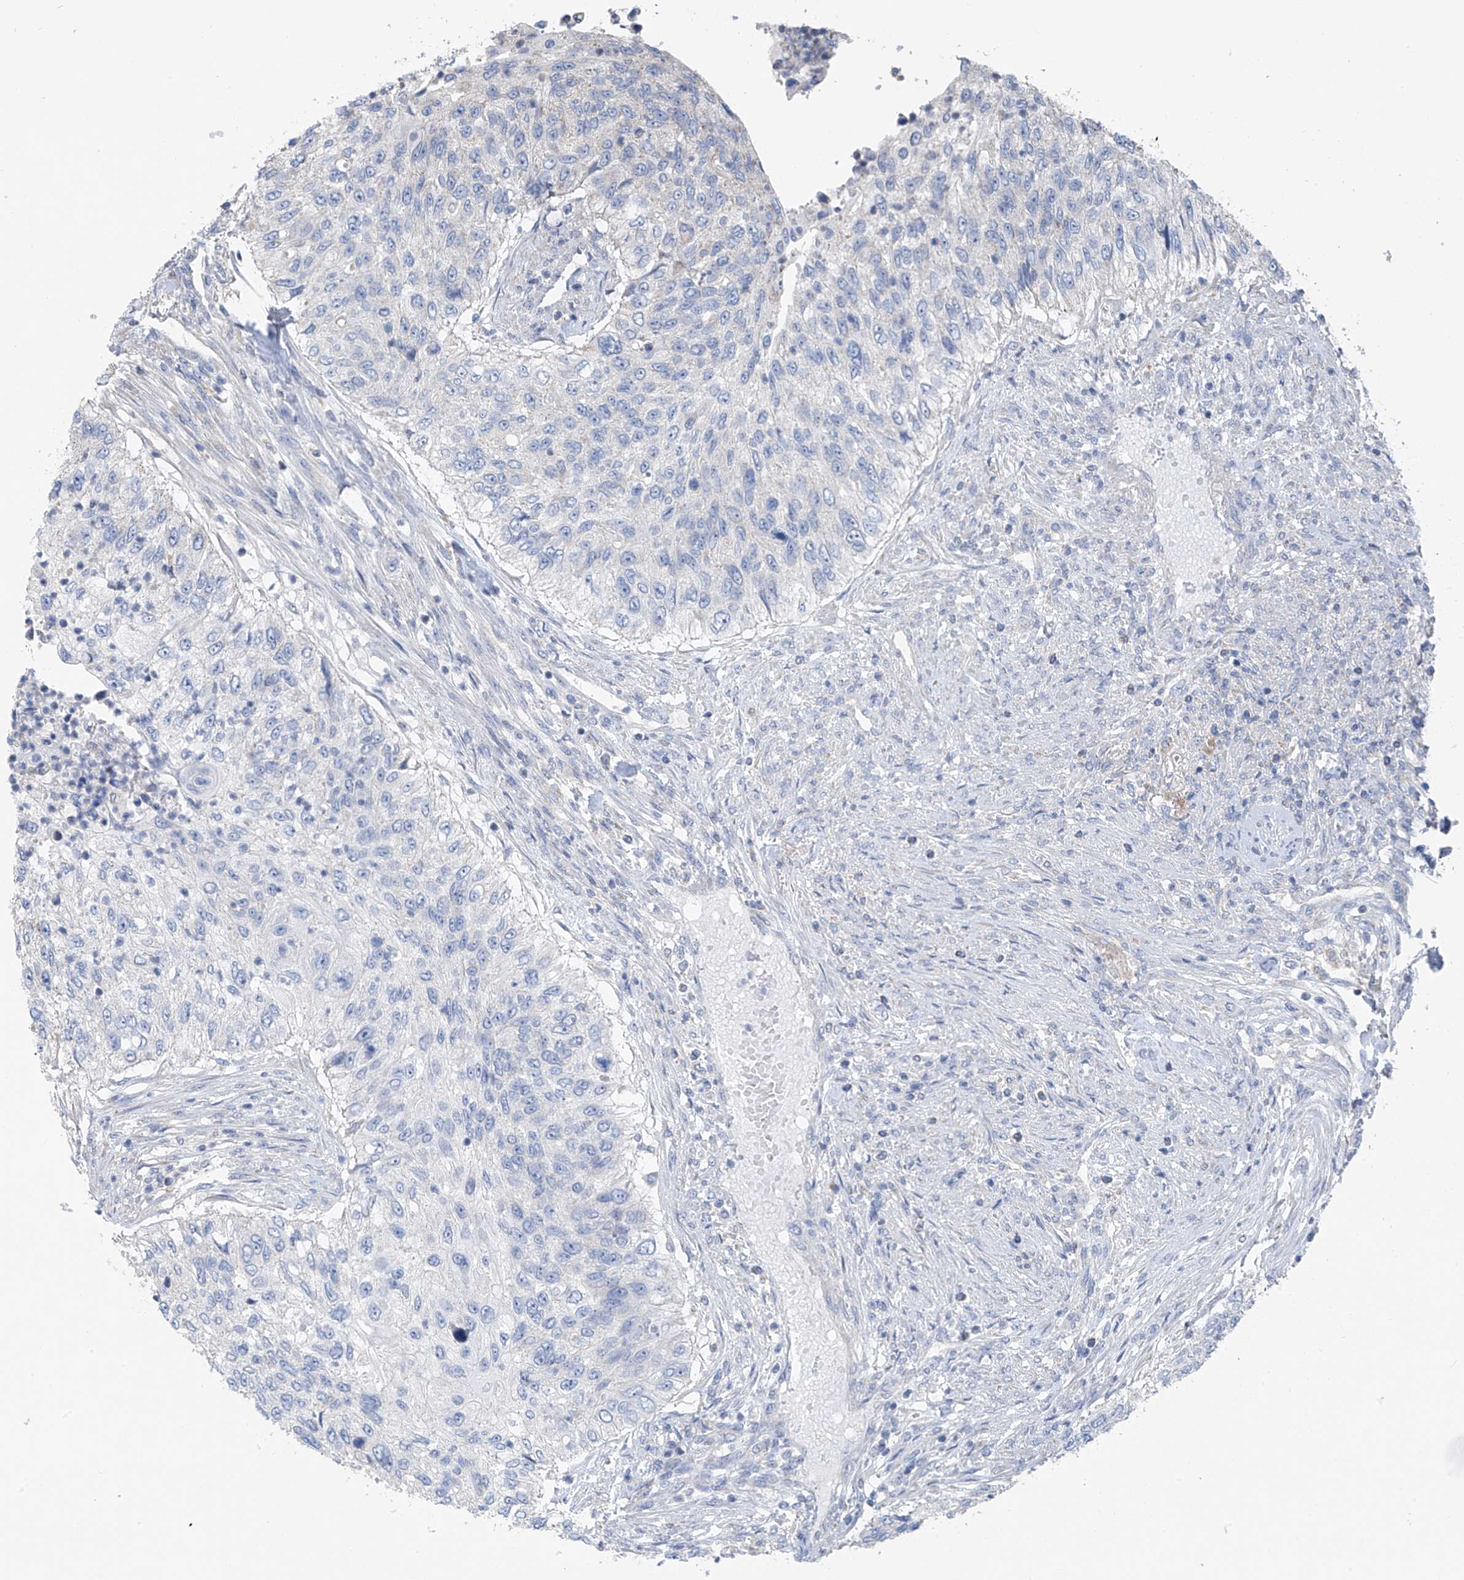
{"staining": {"intensity": "negative", "quantity": "none", "location": "none"}, "tissue": "urothelial cancer", "cell_type": "Tumor cells", "image_type": "cancer", "snomed": [{"axis": "morphology", "description": "Urothelial carcinoma, High grade"}, {"axis": "topography", "description": "Urinary bladder"}], "caption": "The micrograph displays no staining of tumor cells in high-grade urothelial carcinoma.", "gene": "SYN3", "patient": {"sex": "female", "age": 60}}